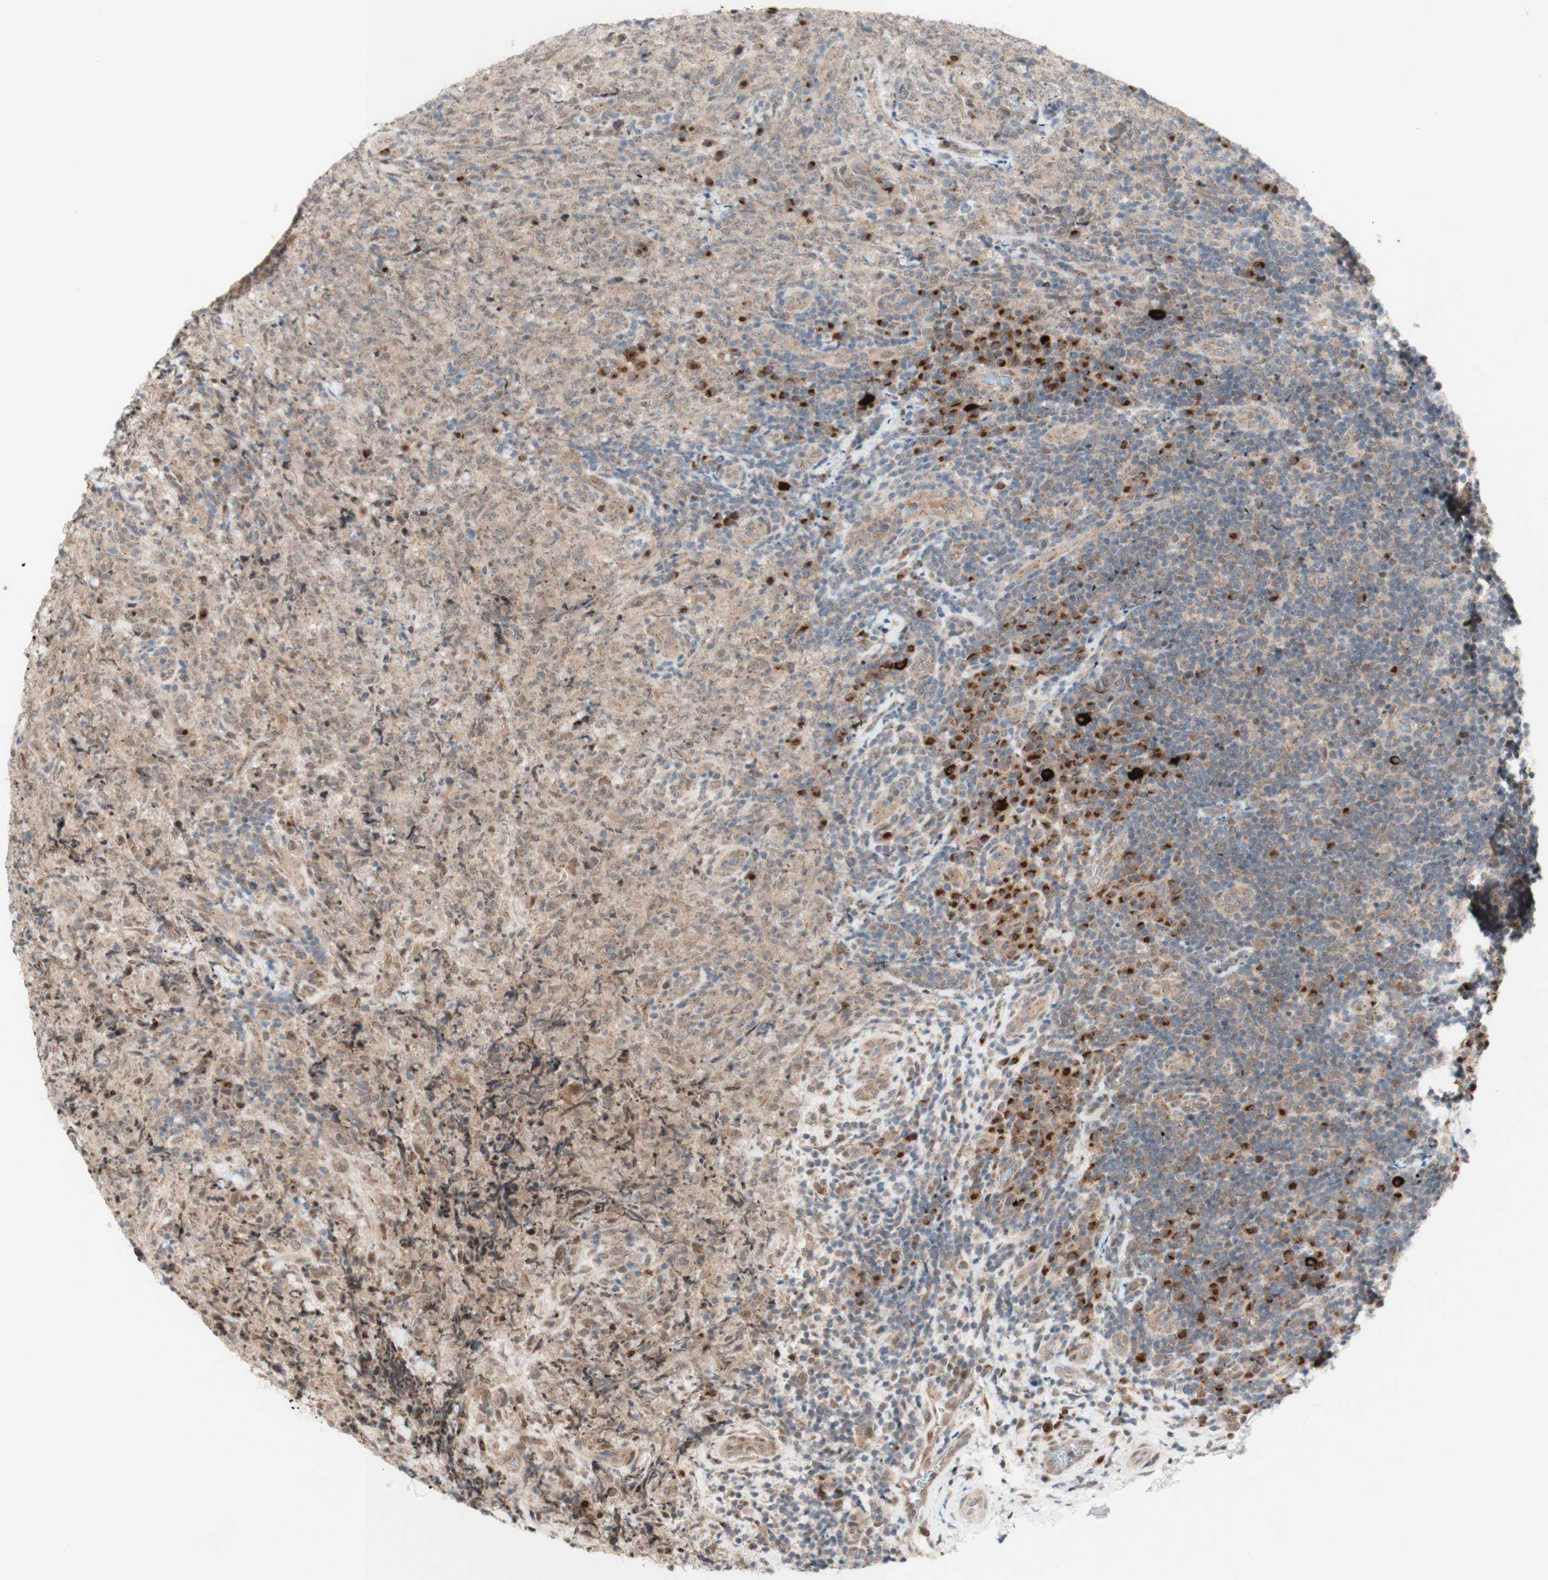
{"staining": {"intensity": "weak", "quantity": ">75%", "location": "cytoplasmic/membranous"}, "tissue": "lymphoma", "cell_type": "Tumor cells", "image_type": "cancer", "snomed": [{"axis": "morphology", "description": "Malignant lymphoma, non-Hodgkin's type, High grade"}, {"axis": "topography", "description": "Tonsil"}], "caption": "Protein expression analysis of human malignant lymphoma, non-Hodgkin's type (high-grade) reveals weak cytoplasmic/membranous expression in approximately >75% of tumor cells.", "gene": "CYLD", "patient": {"sex": "female", "age": 36}}